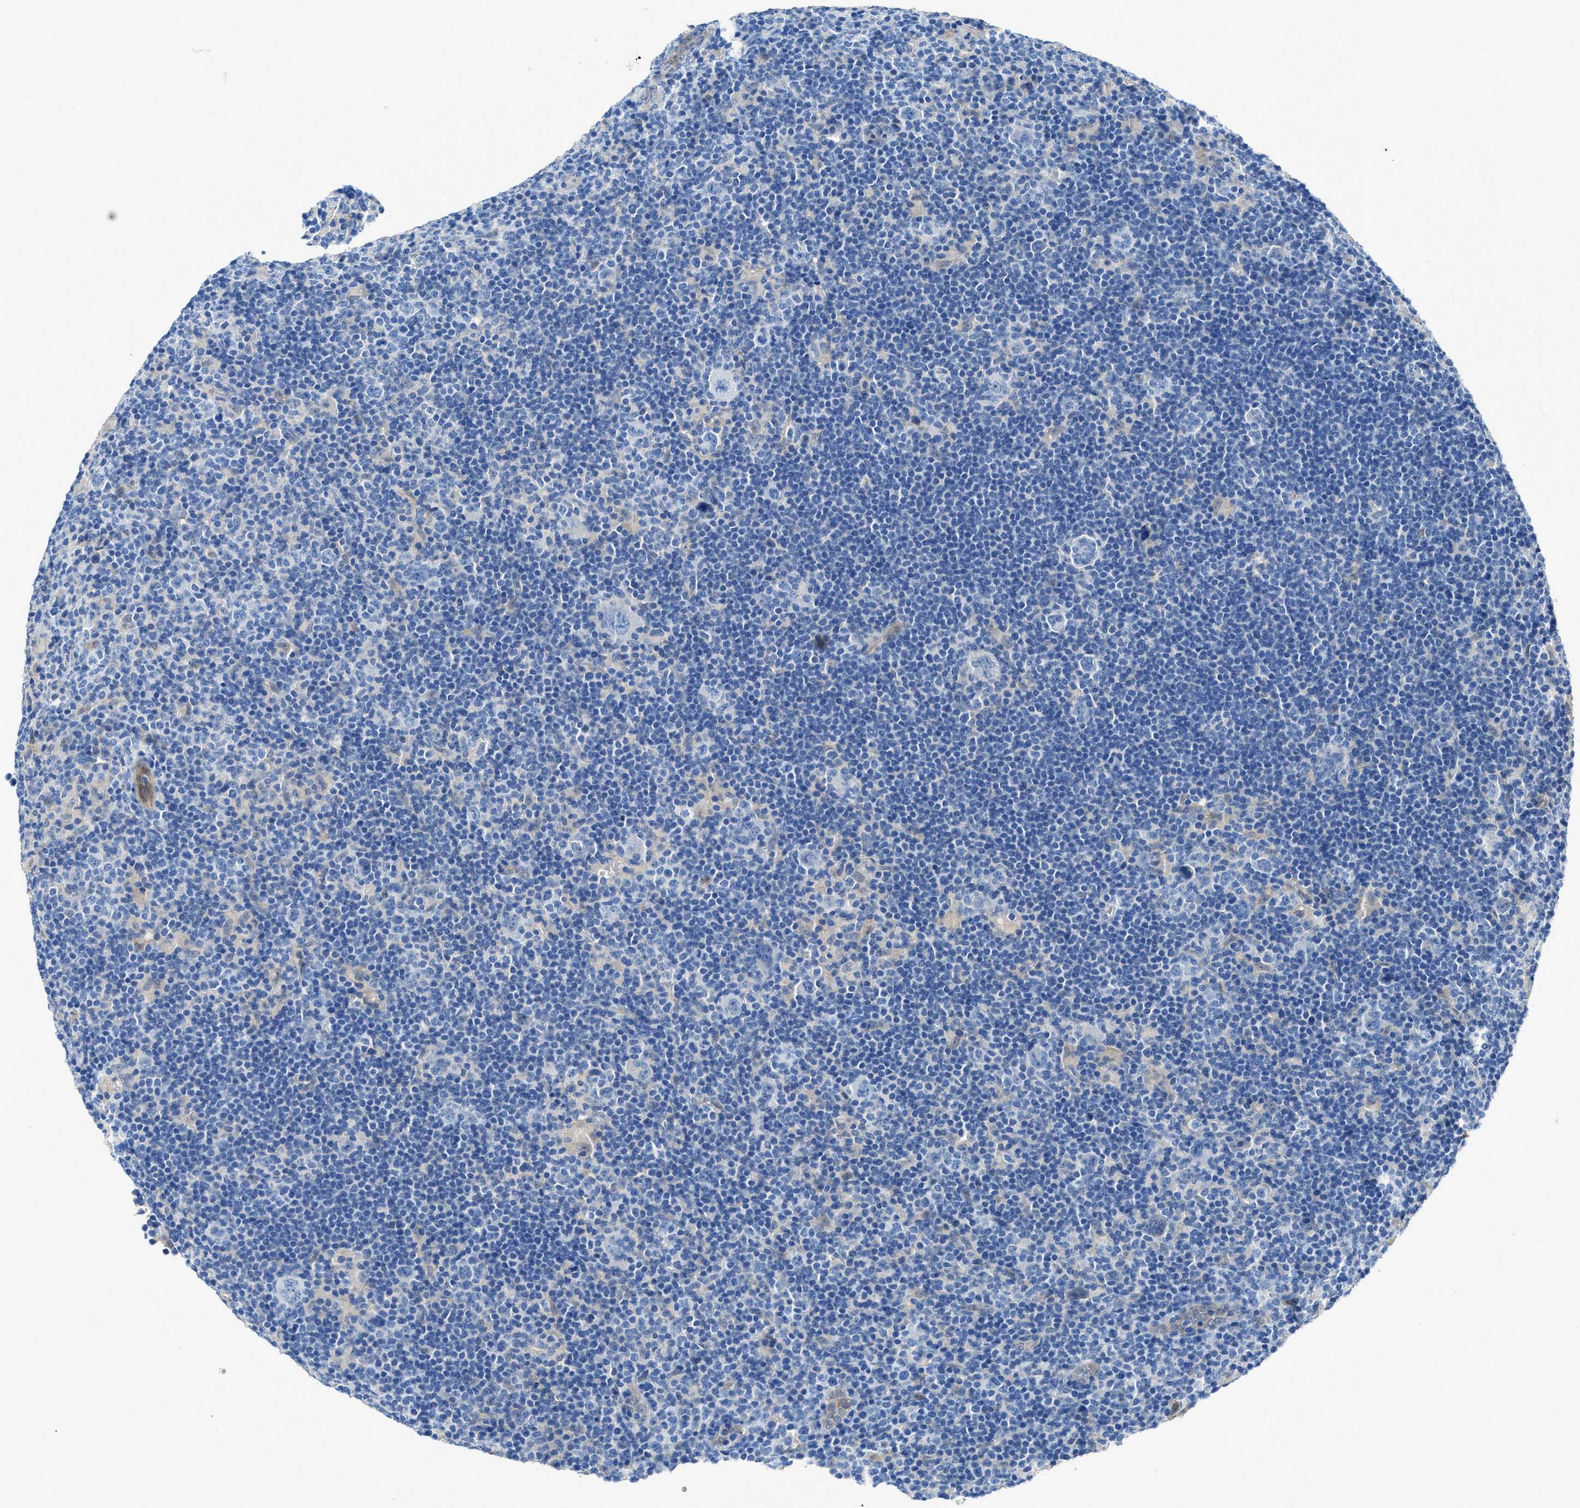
{"staining": {"intensity": "weak", "quantity": "<25%", "location": "cytoplasmic/membranous"}, "tissue": "lymphoma", "cell_type": "Tumor cells", "image_type": "cancer", "snomed": [{"axis": "morphology", "description": "Hodgkin's disease, NOS"}, {"axis": "topography", "description": "Lymph node"}], "caption": "A high-resolution micrograph shows immunohistochemistry (IHC) staining of lymphoma, which reveals no significant positivity in tumor cells.", "gene": "PTGFRN", "patient": {"sex": "female", "age": 57}}